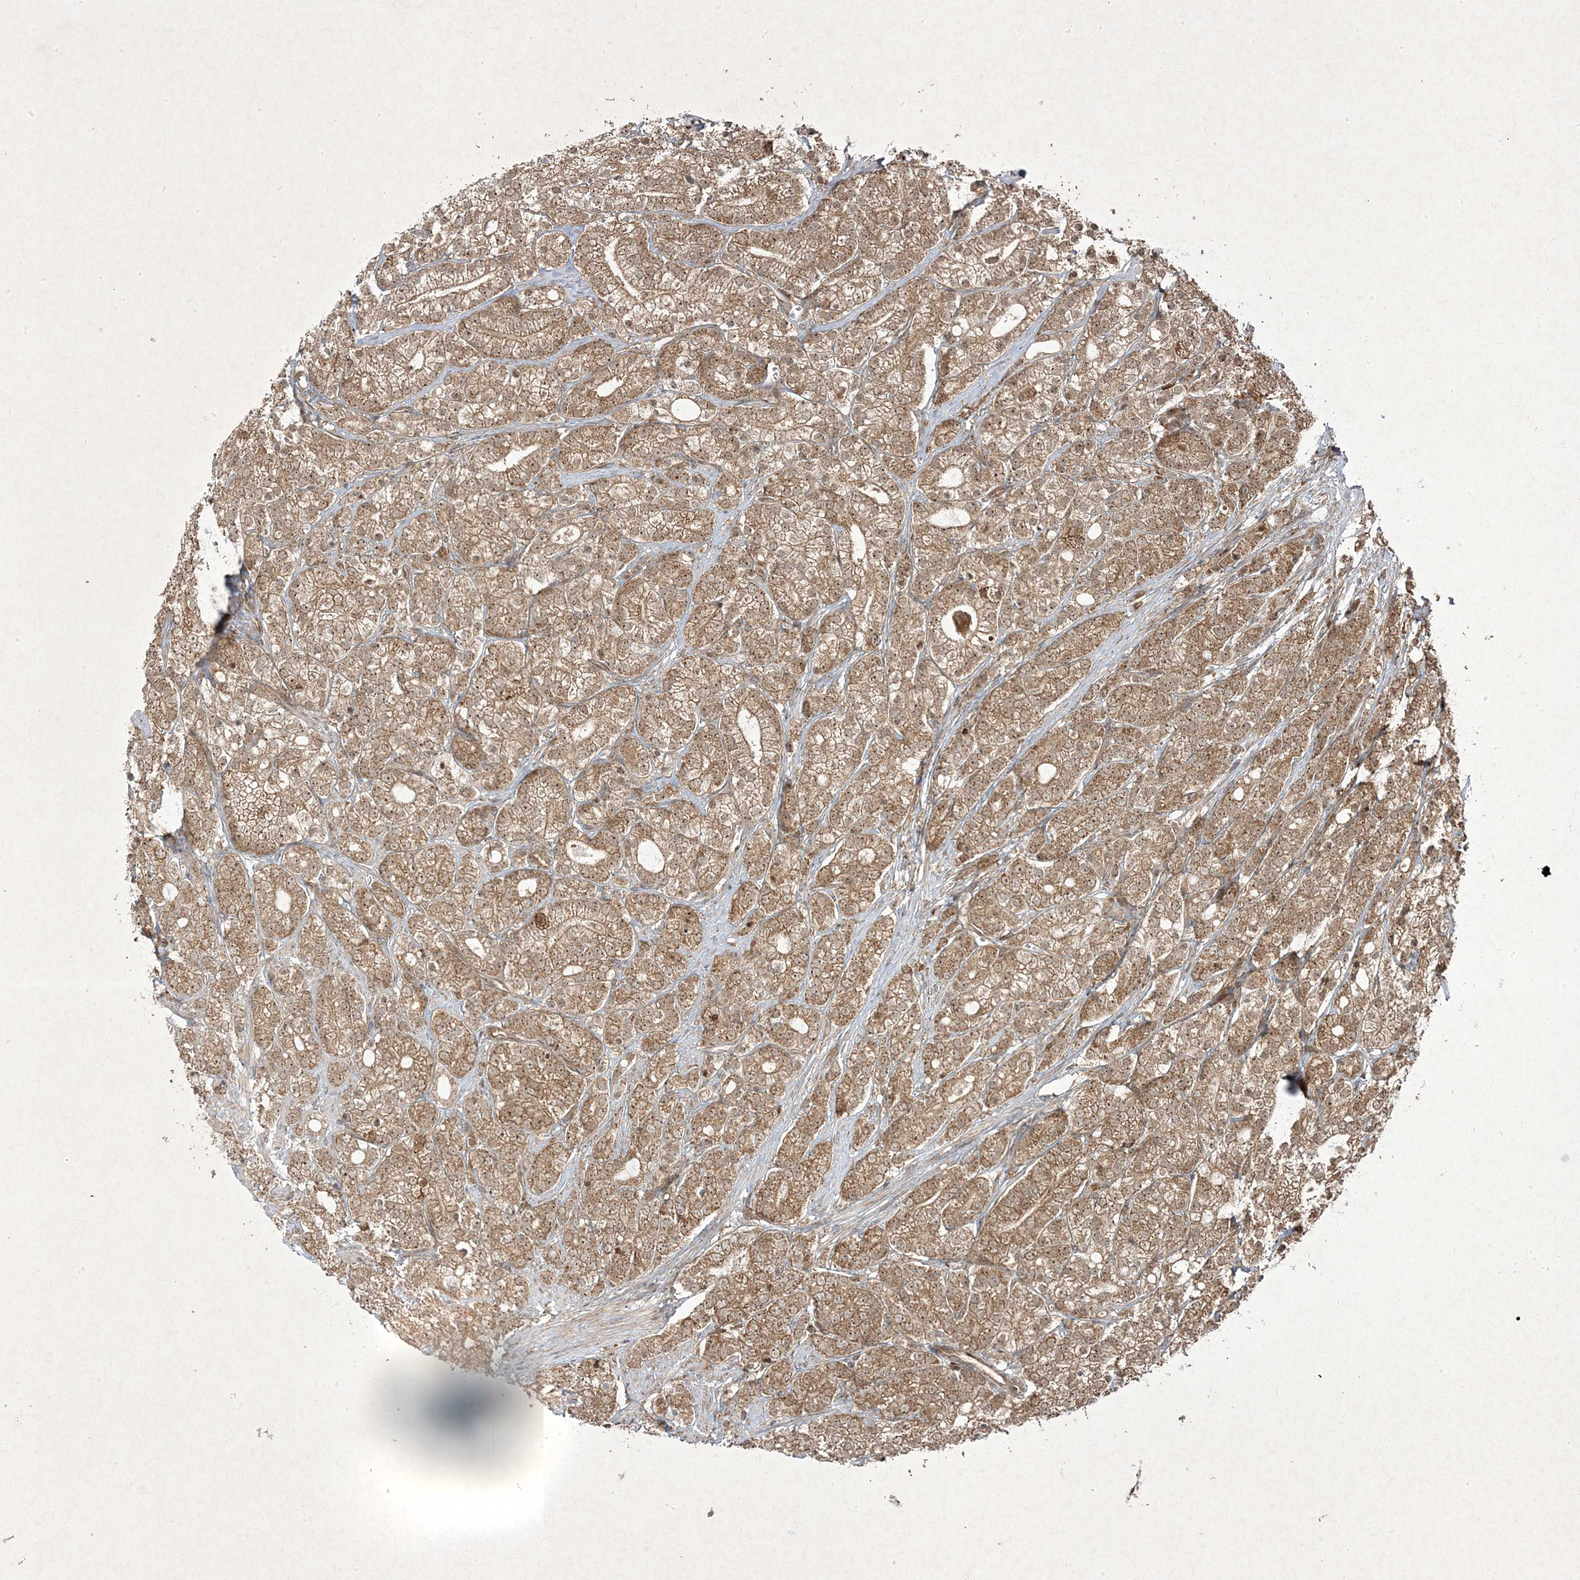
{"staining": {"intensity": "moderate", "quantity": ">75%", "location": "cytoplasmic/membranous,nuclear"}, "tissue": "prostate cancer", "cell_type": "Tumor cells", "image_type": "cancer", "snomed": [{"axis": "morphology", "description": "Adenocarcinoma, High grade"}, {"axis": "topography", "description": "Prostate"}], "caption": "A micrograph of adenocarcinoma (high-grade) (prostate) stained for a protein exhibits moderate cytoplasmic/membranous and nuclear brown staining in tumor cells.", "gene": "PLEKHM2", "patient": {"sex": "male", "age": 57}}